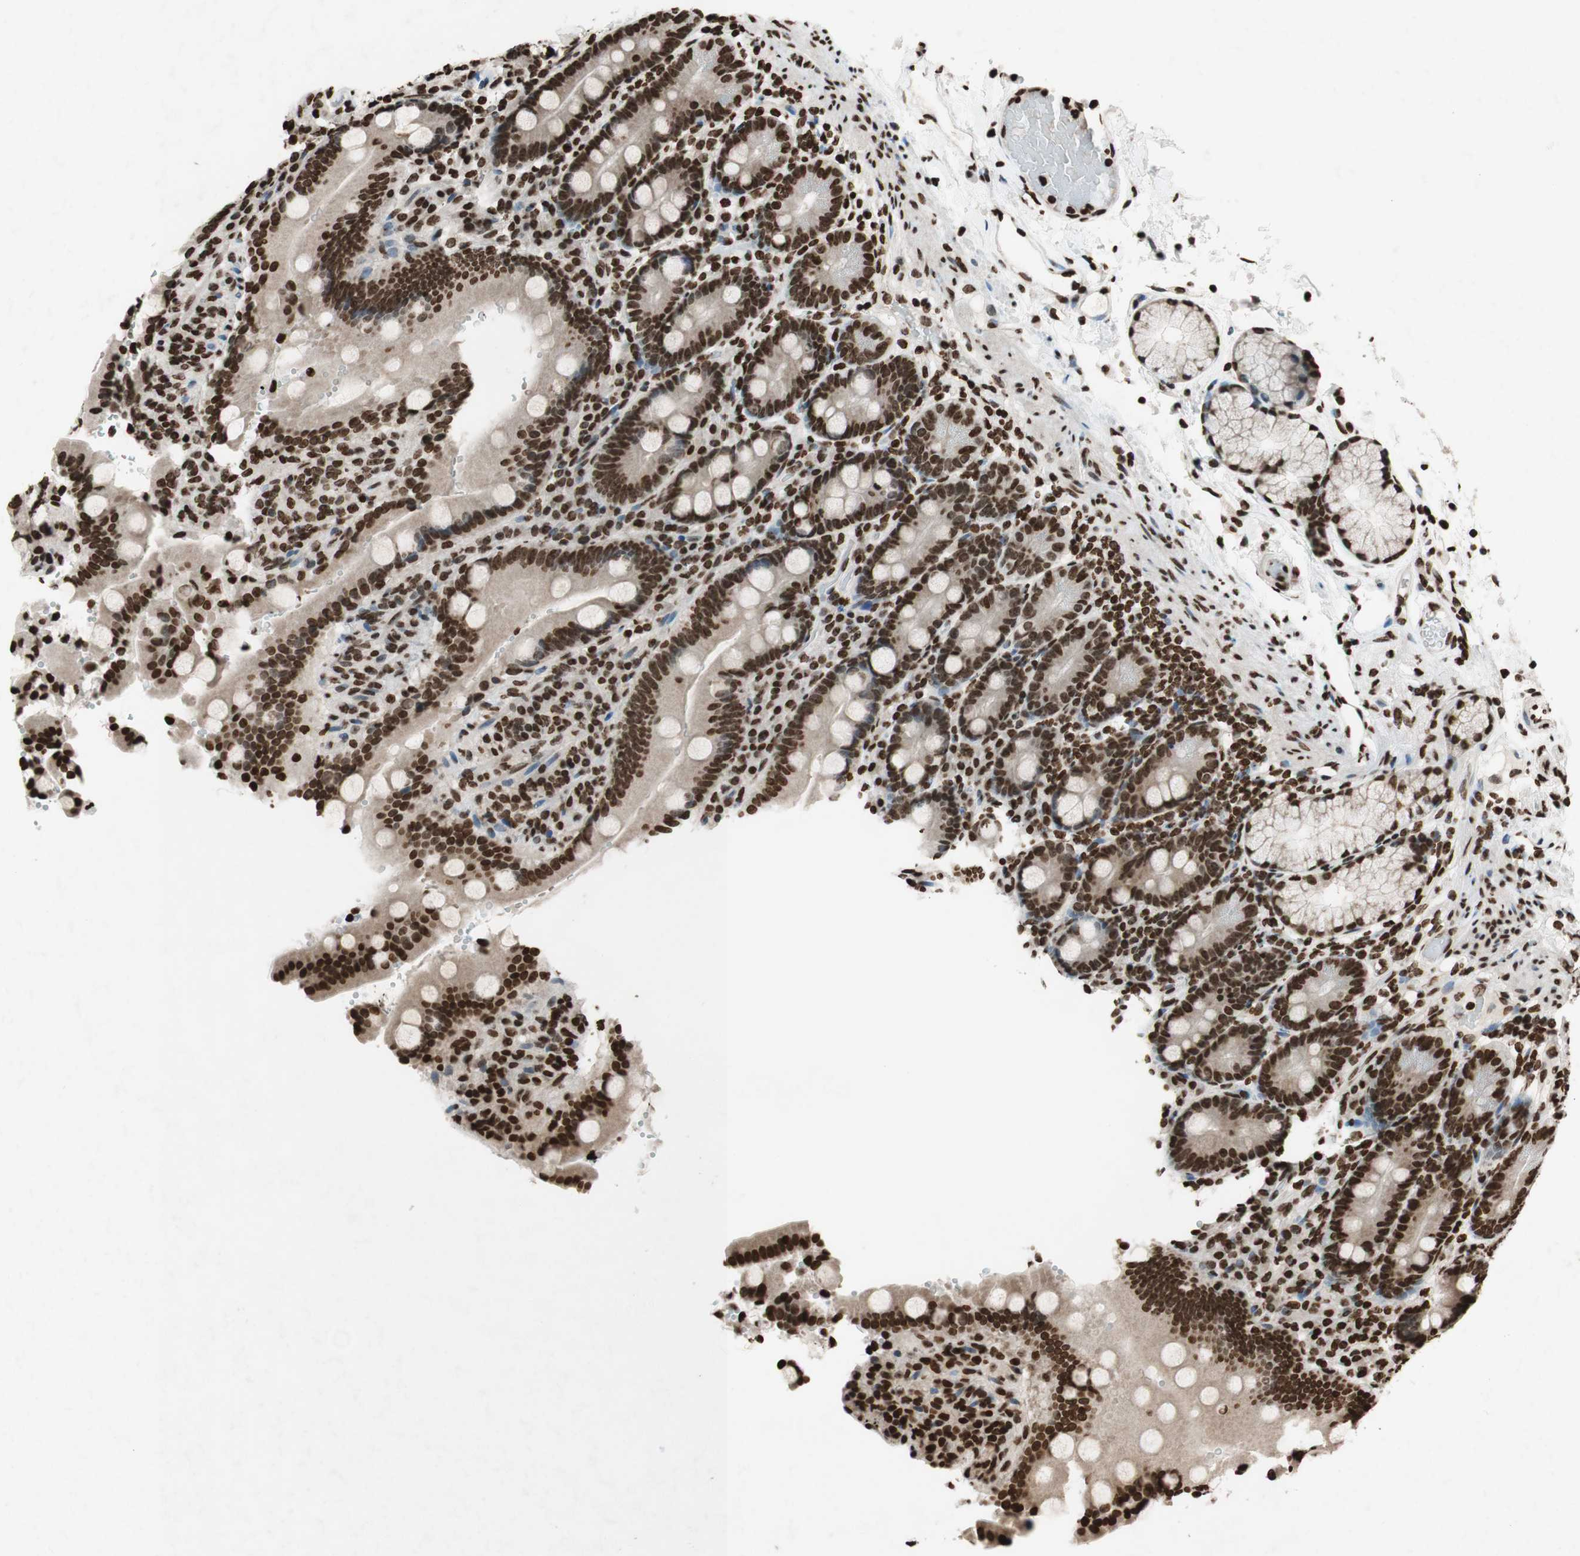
{"staining": {"intensity": "strong", "quantity": ">75%", "location": "nuclear"}, "tissue": "duodenum", "cell_type": "Glandular cells", "image_type": "normal", "snomed": [{"axis": "morphology", "description": "Normal tissue, NOS"}, {"axis": "topography", "description": "Small intestine, NOS"}], "caption": "IHC histopathology image of normal duodenum: human duodenum stained using immunohistochemistry shows high levels of strong protein expression localized specifically in the nuclear of glandular cells, appearing as a nuclear brown color.", "gene": "NCOA3", "patient": {"sex": "female", "age": 71}}